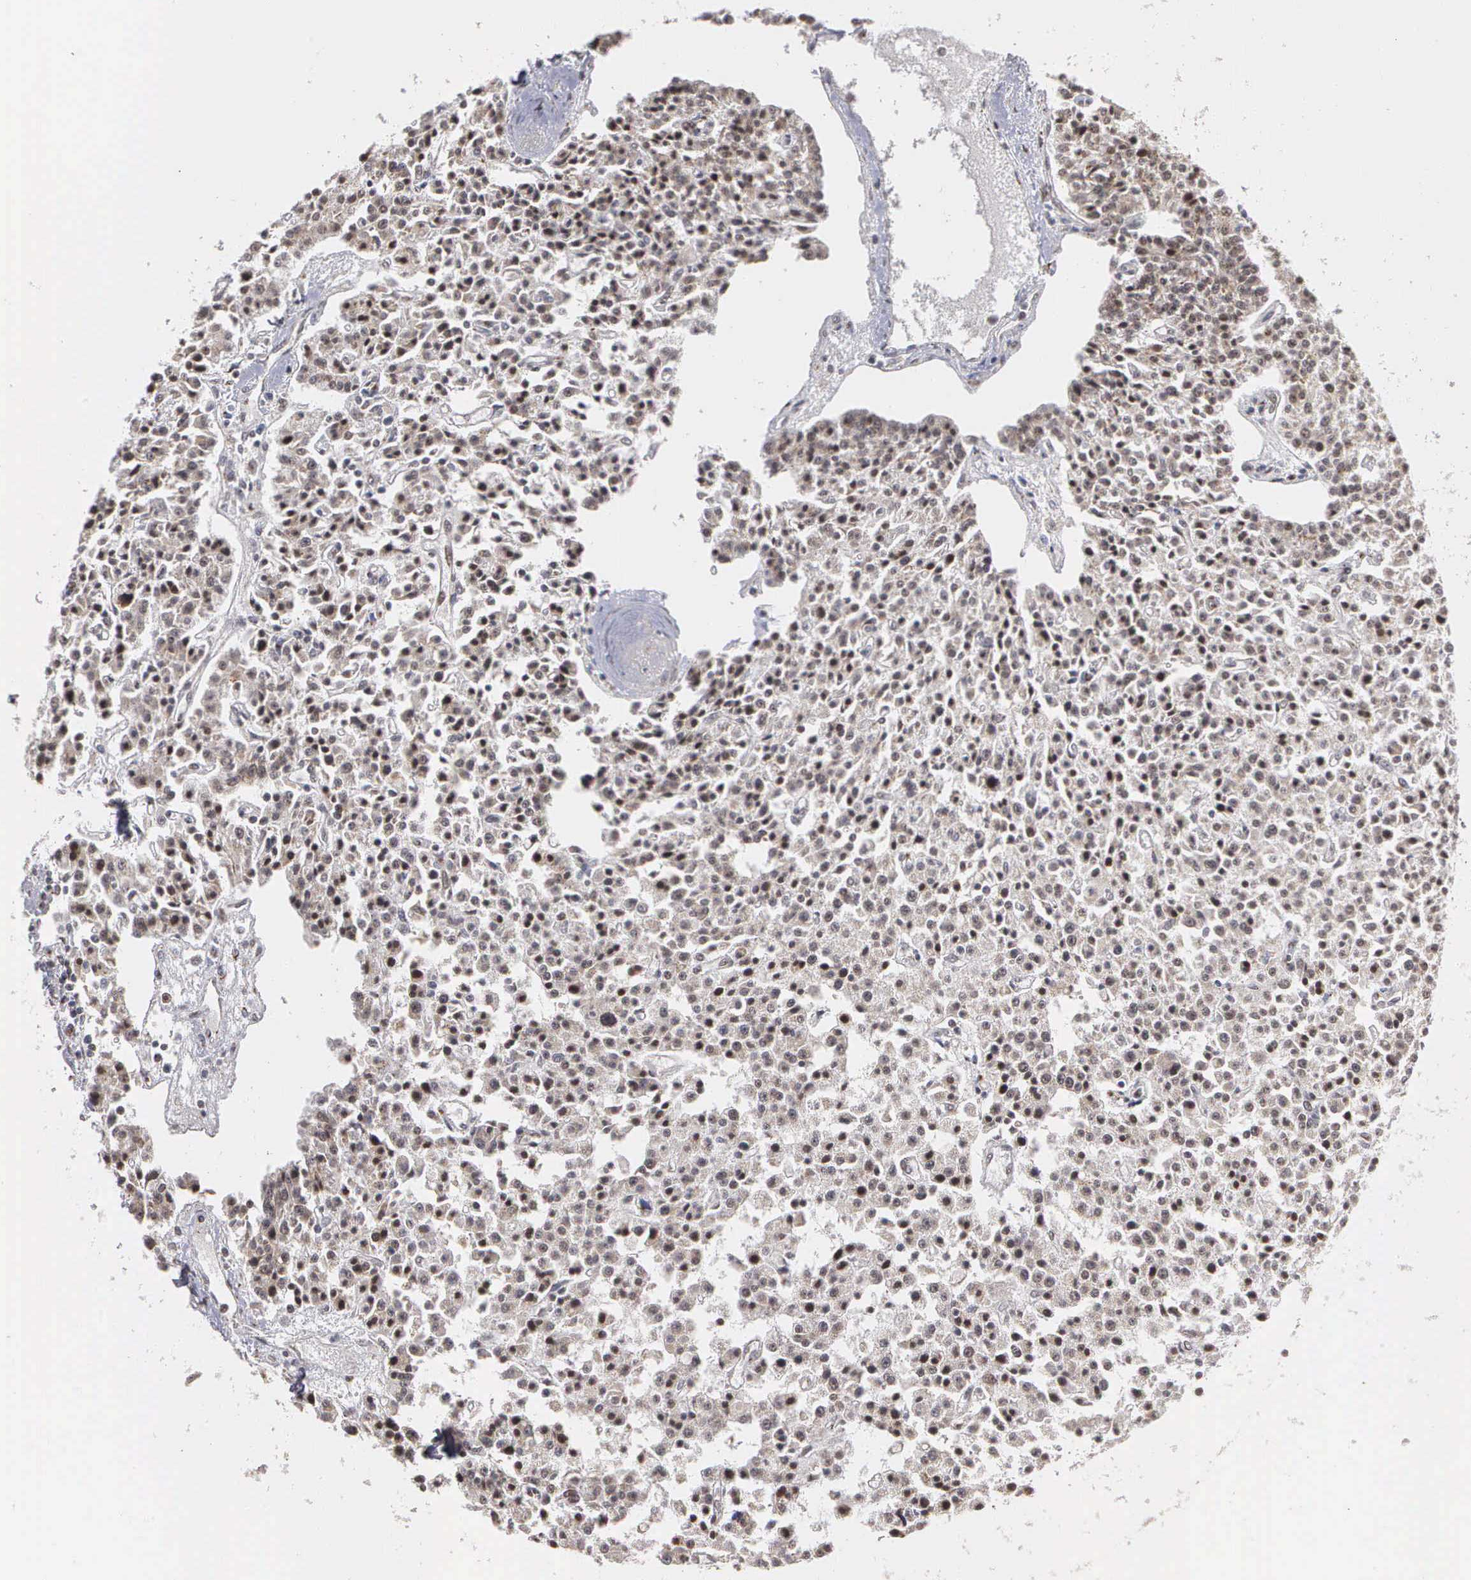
{"staining": {"intensity": "moderate", "quantity": ">75%", "location": "cytoplasmic/membranous,nuclear"}, "tissue": "carcinoid", "cell_type": "Tumor cells", "image_type": "cancer", "snomed": [{"axis": "morphology", "description": "Carcinoid, malignant, NOS"}, {"axis": "topography", "description": "Stomach"}], "caption": "Protein expression by IHC exhibits moderate cytoplasmic/membranous and nuclear staining in approximately >75% of tumor cells in malignant carcinoid. (brown staining indicates protein expression, while blue staining denotes nuclei).", "gene": "GTF2A1", "patient": {"sex": "female", "age": 76}}